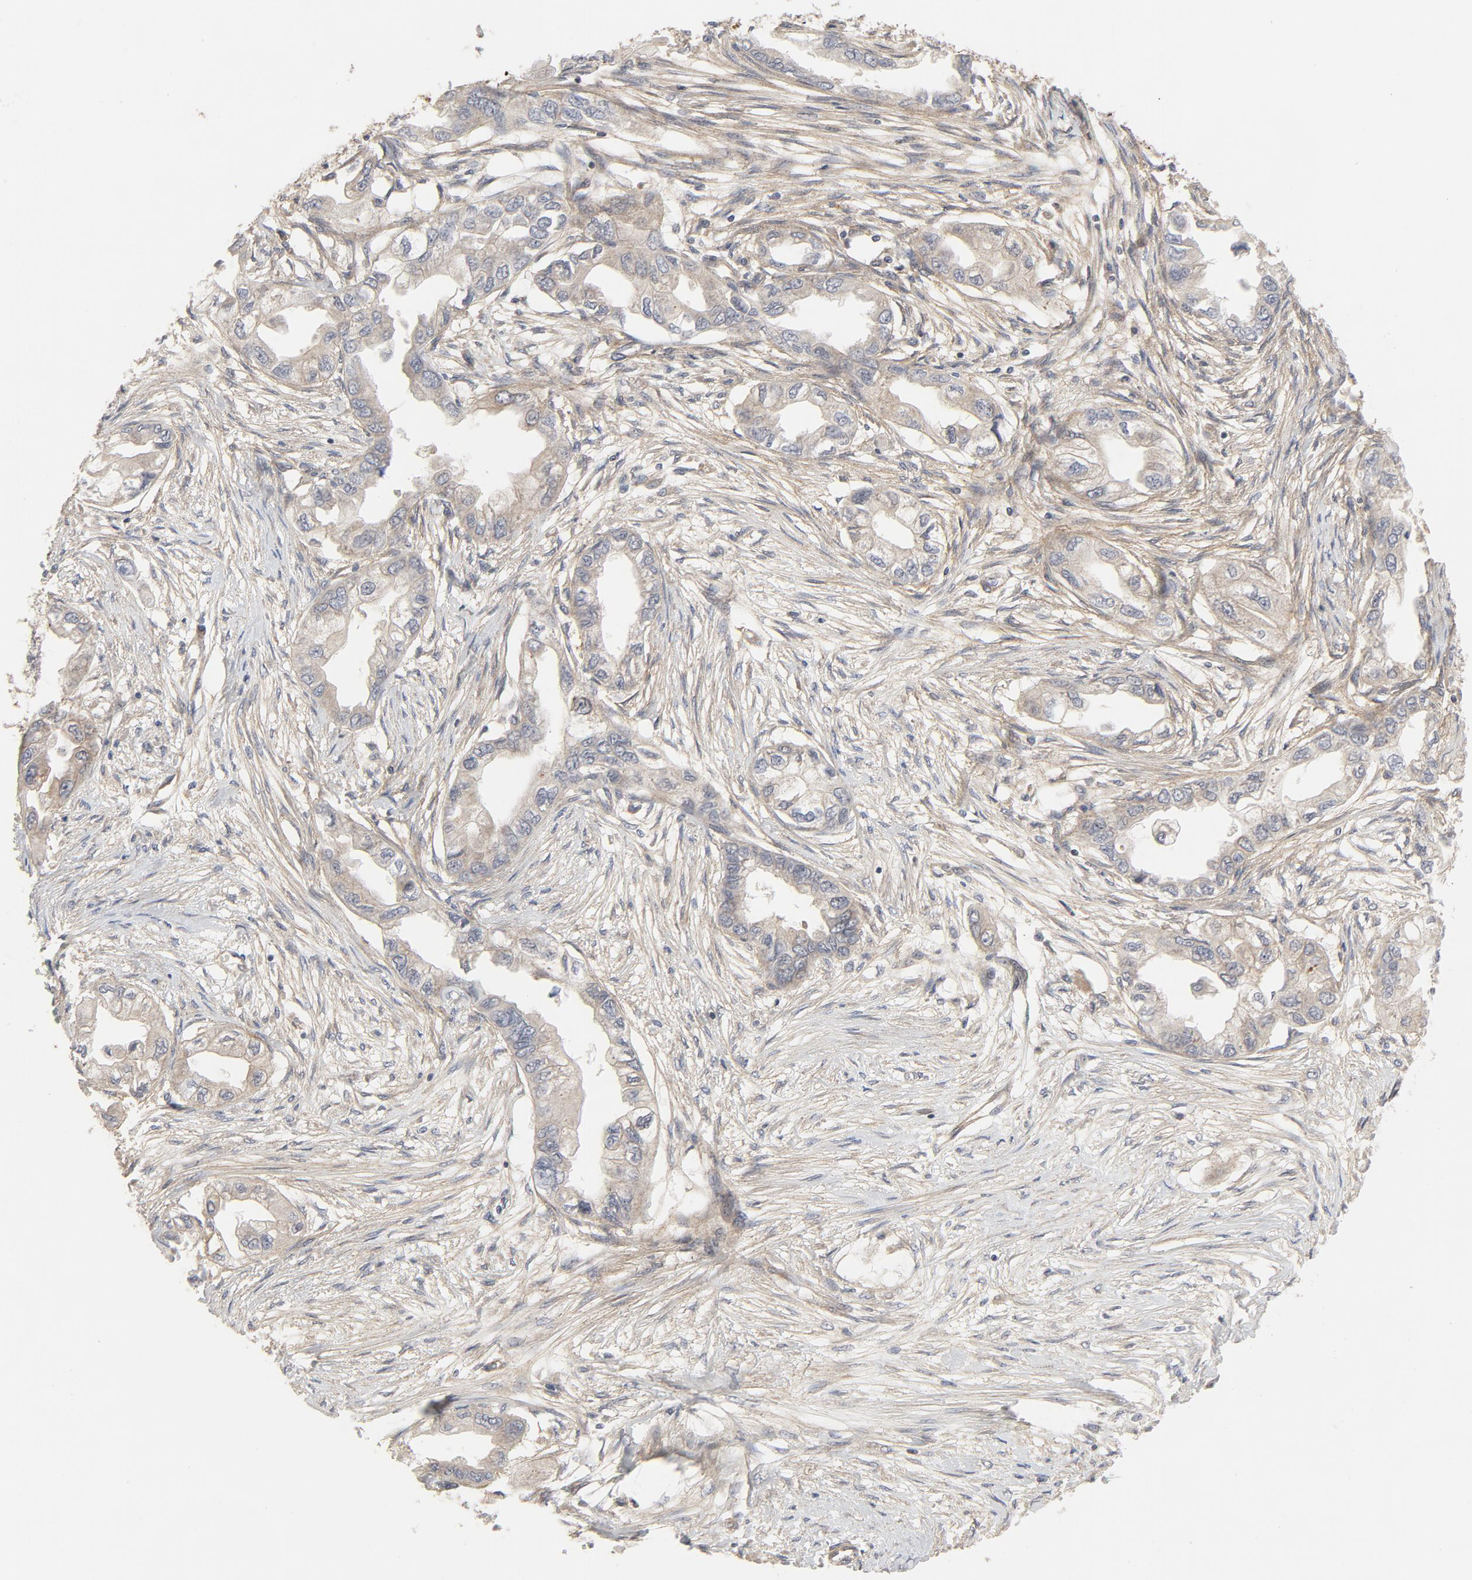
{"staining": {"intensity": "weak", "quantity": ">75%", "location": "cytoplasmic/membranous"}, "tissue": "endometrial cancer", "cell_type": "Tumor cells", "image_type": "cancer", "snomed": [{"axis": "morphology", "description": "Adenocarcinoma, NOS"}, {"axis": "topography", "description": "Endometrium"}], "caption": "Human endometrial adenocarcinoma stained with a brown dye exhibits weak cytoplasmic/membranous positive expression in about >75% of tumor cells.", "gene": "MAP2K7", "patient": {"sex": "female", "age": 67}}